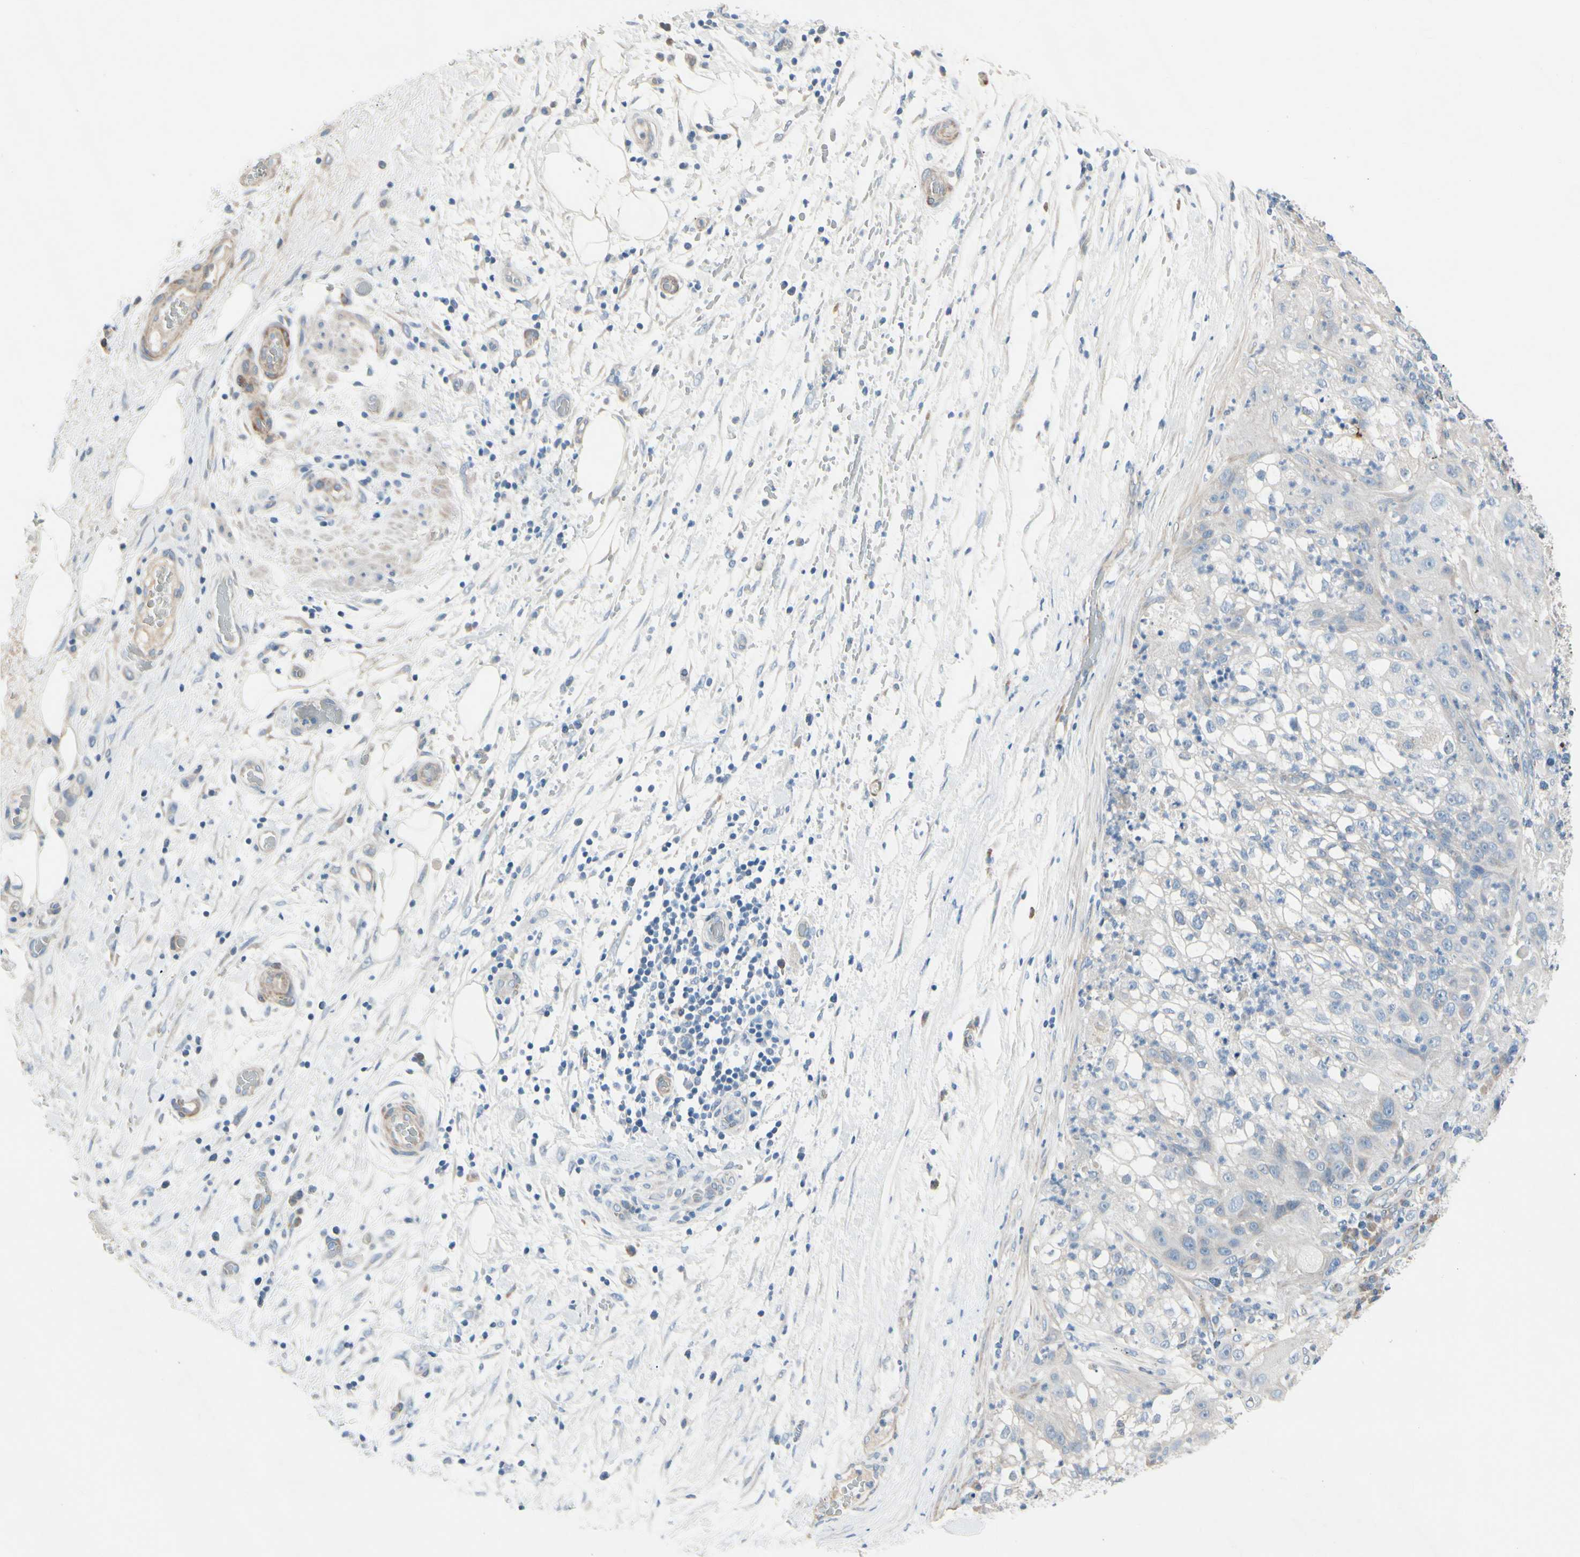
{"staining": {"intensity": "negative", "quantity": "none", "location": "none"}, "tissue": "lung cancer", "cell_type": "Tumor cells", "image_type": "cancer", "snomed": [{"axis": "morphology", "description": "Inflammation, NOS"}, {"axis": "morphology", "description": "Squamous cell carcinoma, NOS"}, {"axis": "topography", "description": "Lymph node"}, {"axis": "topography", "description": "Soft tissue"}, {"axis": "topography", "description": "Lung"}], "caption": "A photomicrograph of human squamous cell carcinoma (lung) is negative for staining in tumor cells.", "gene": "MAP2", "patient": {"sex": "male", "age": 66}}